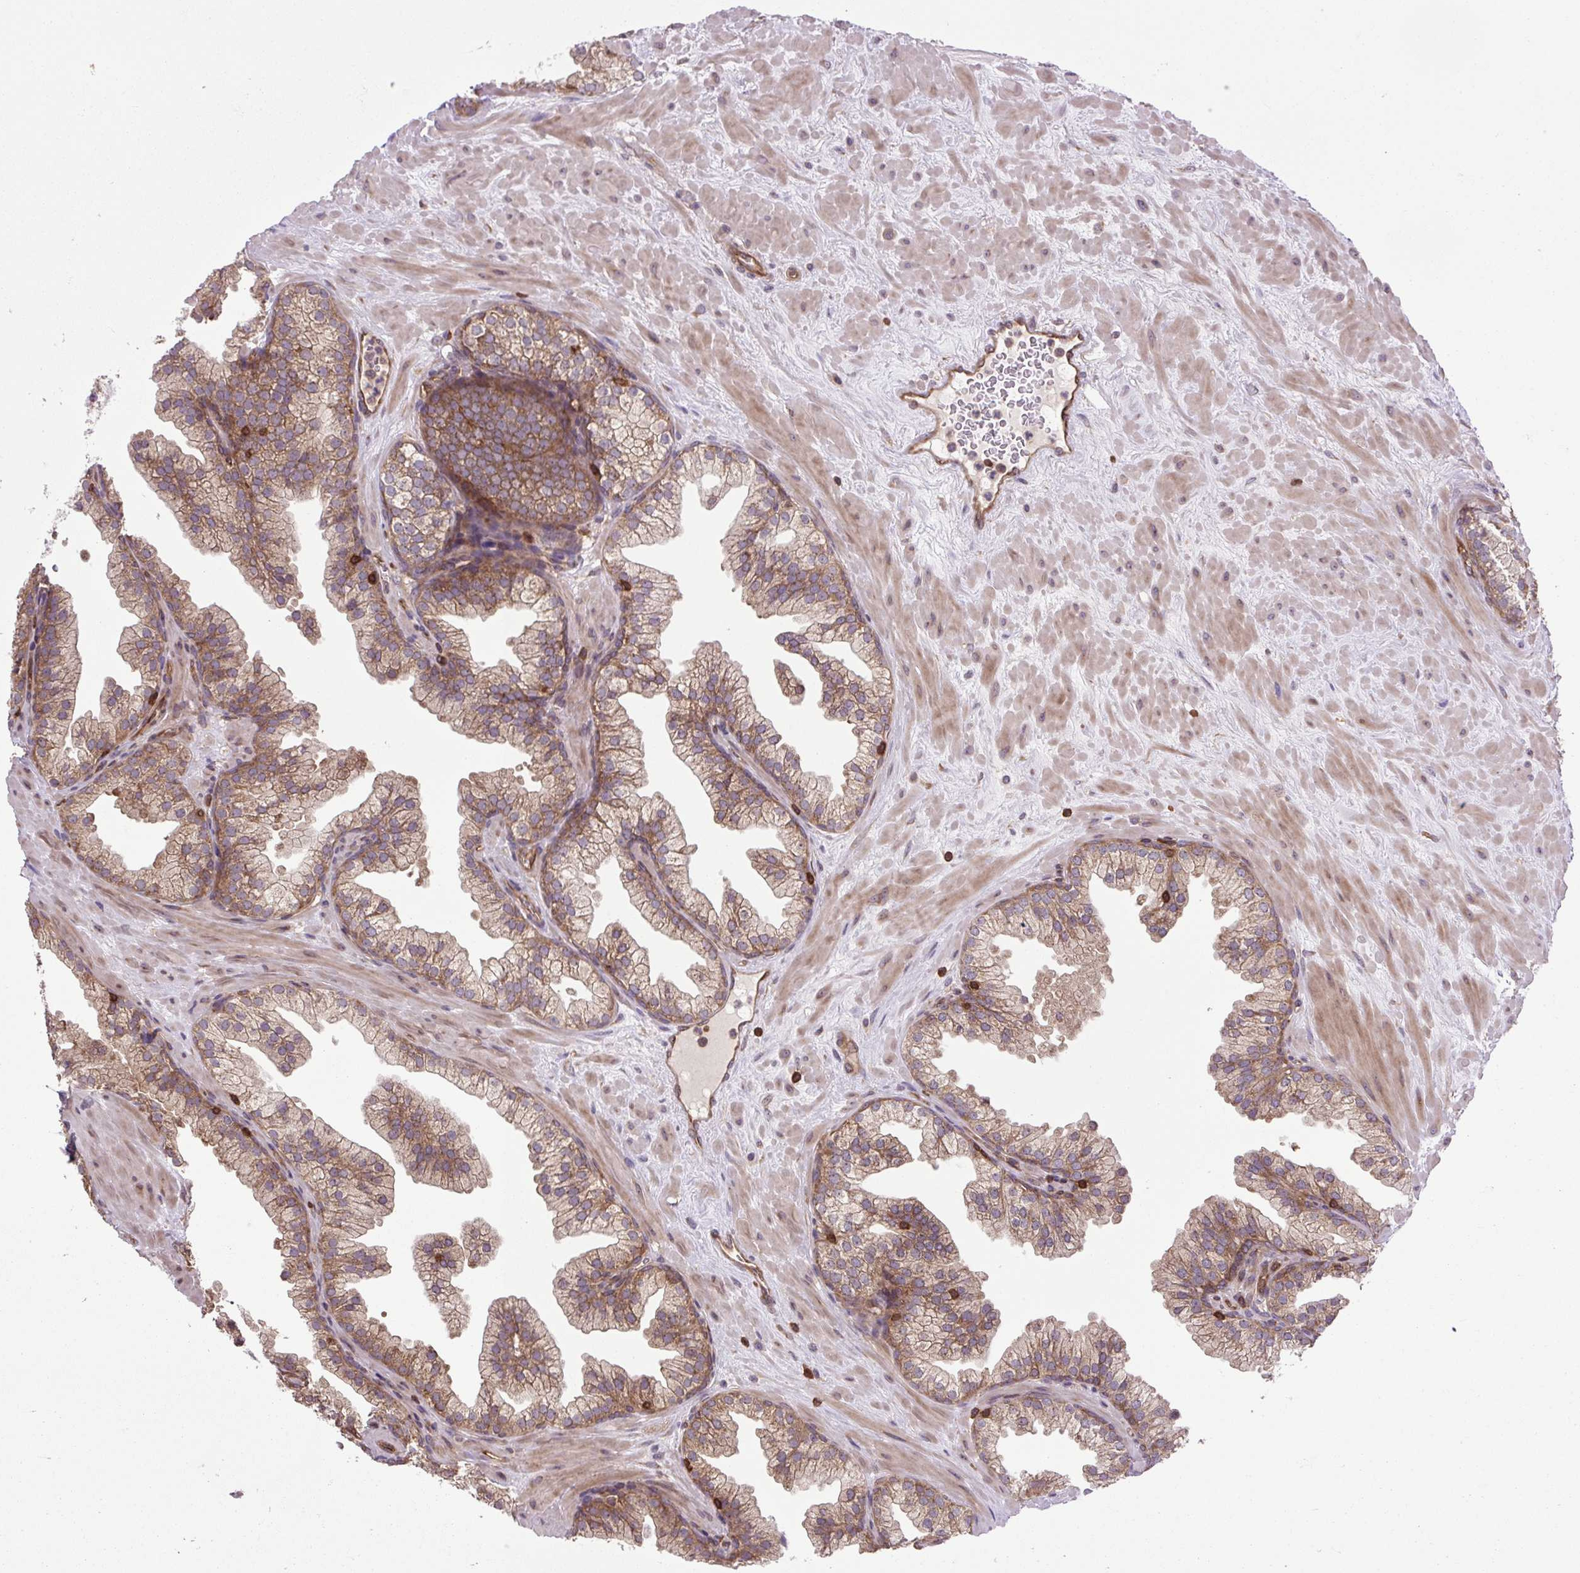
{"staining": {"intensity": "moderate", "quantity": ">75%", "location": "cytoplasmic/membranous"}, "tissue": "prostate", "cell_type": "Glandular cells", "image_type": "normal", "snomed": [{"axis": "morphology", "description": "Normal tissue, NOS"}, {"axis": "topography", "description": "Prostate"}, {"axis": "topography", "description": "Peripheral nerve tissue"}], "caption": "Immunohistochemistry (IHC) image of unremarkable prostate: human prostate stained using IHC demonstrates medium levels of moderate protein expression localized specifically in the cytoplasmic/membranous of glandular cells, appearing as a cytoplasmic/membranous brown color.", "gene": "PLCG1", "patient": {"sex": "male", "age": 61}}